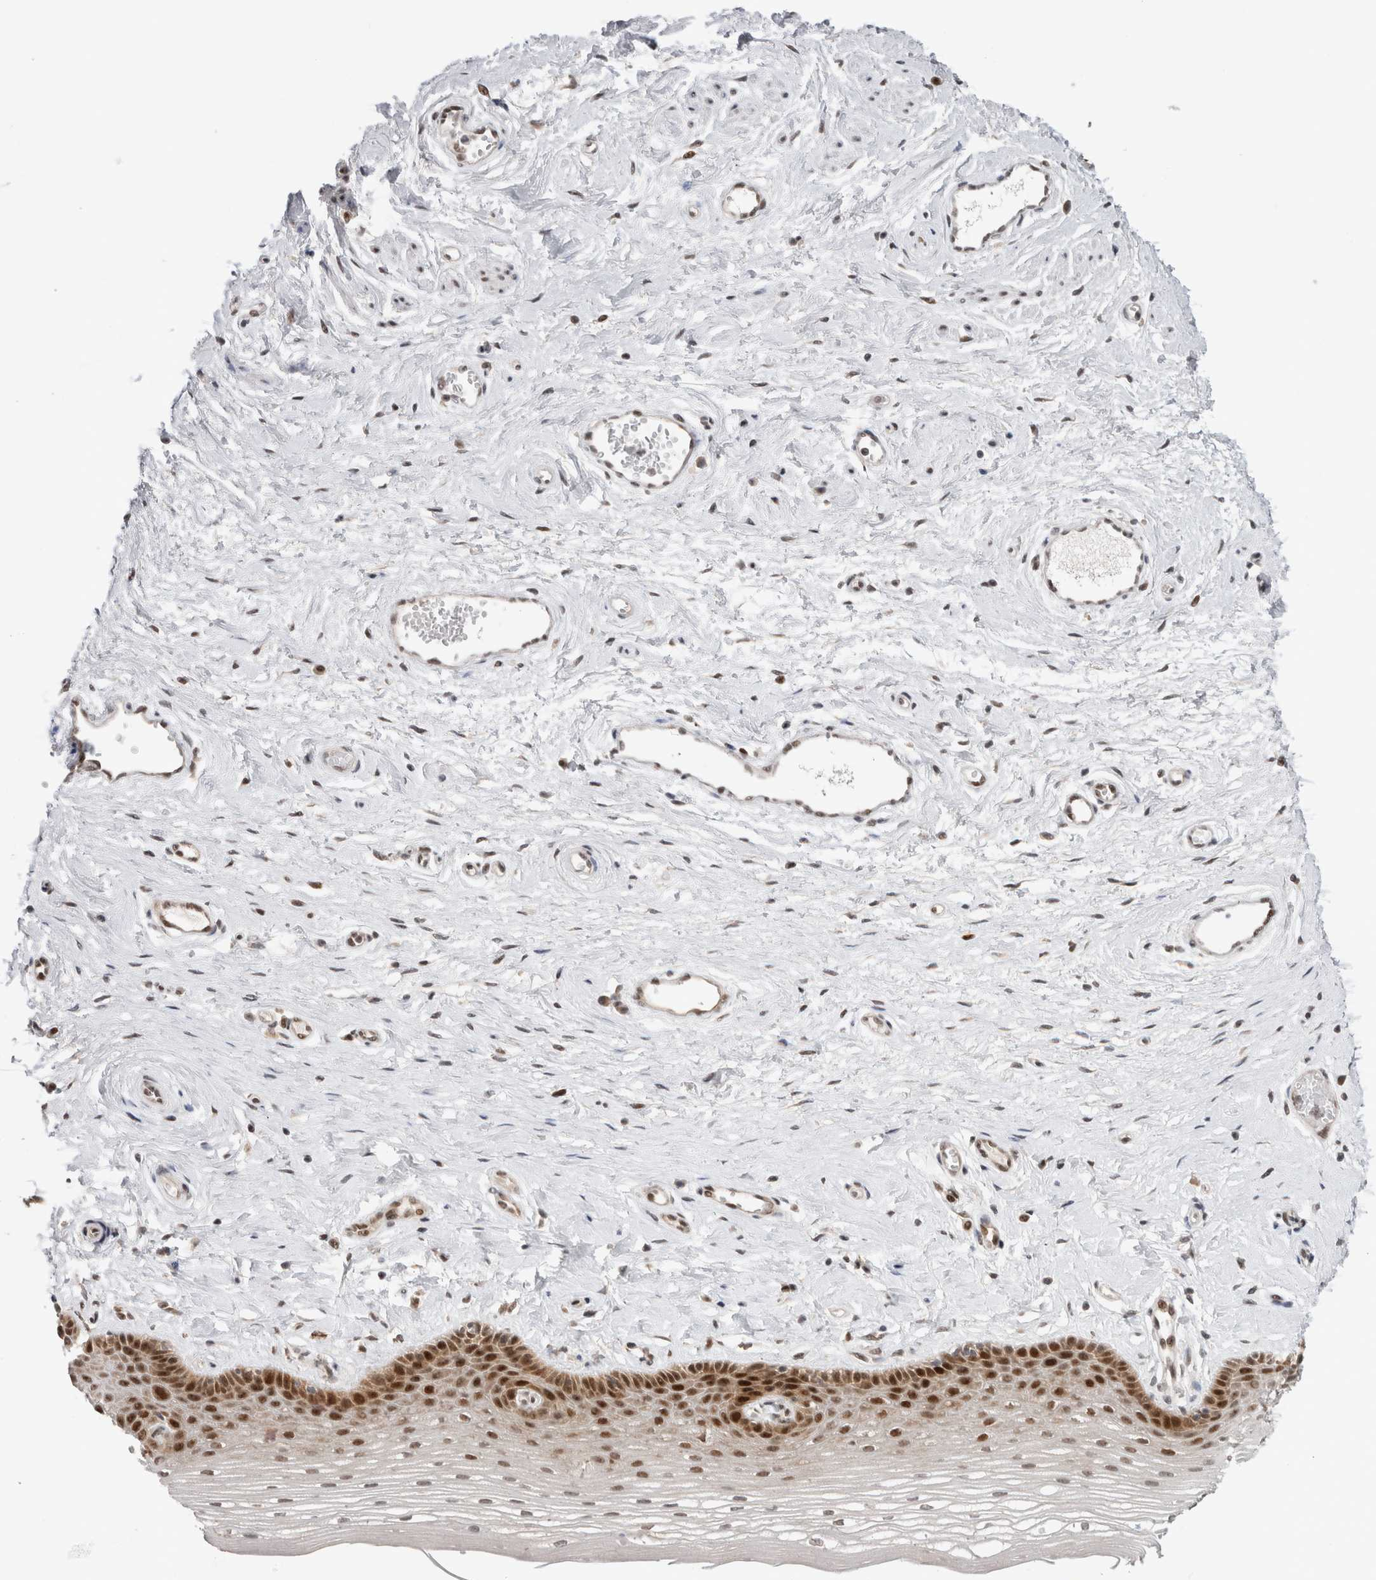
{"staining": {"intensity": "strong", "quantity": ">75%", "location": "nuclear"}, "tissue": "vagina", "cell_type": "Squamous epithelial cells", "image_type": "normal", "snomed": [{"axis": "morphology", "description": "Normal tissue, NOS"}, {"axis": "topography", "description": "Vagina"}], "caption": "IHC of normal human vagina shows high levels of strong nuclear expression in about >75% of squamous epithelial cells.", "gene": "ZNF521", "patient": {"sex": "female", "age": 46}}